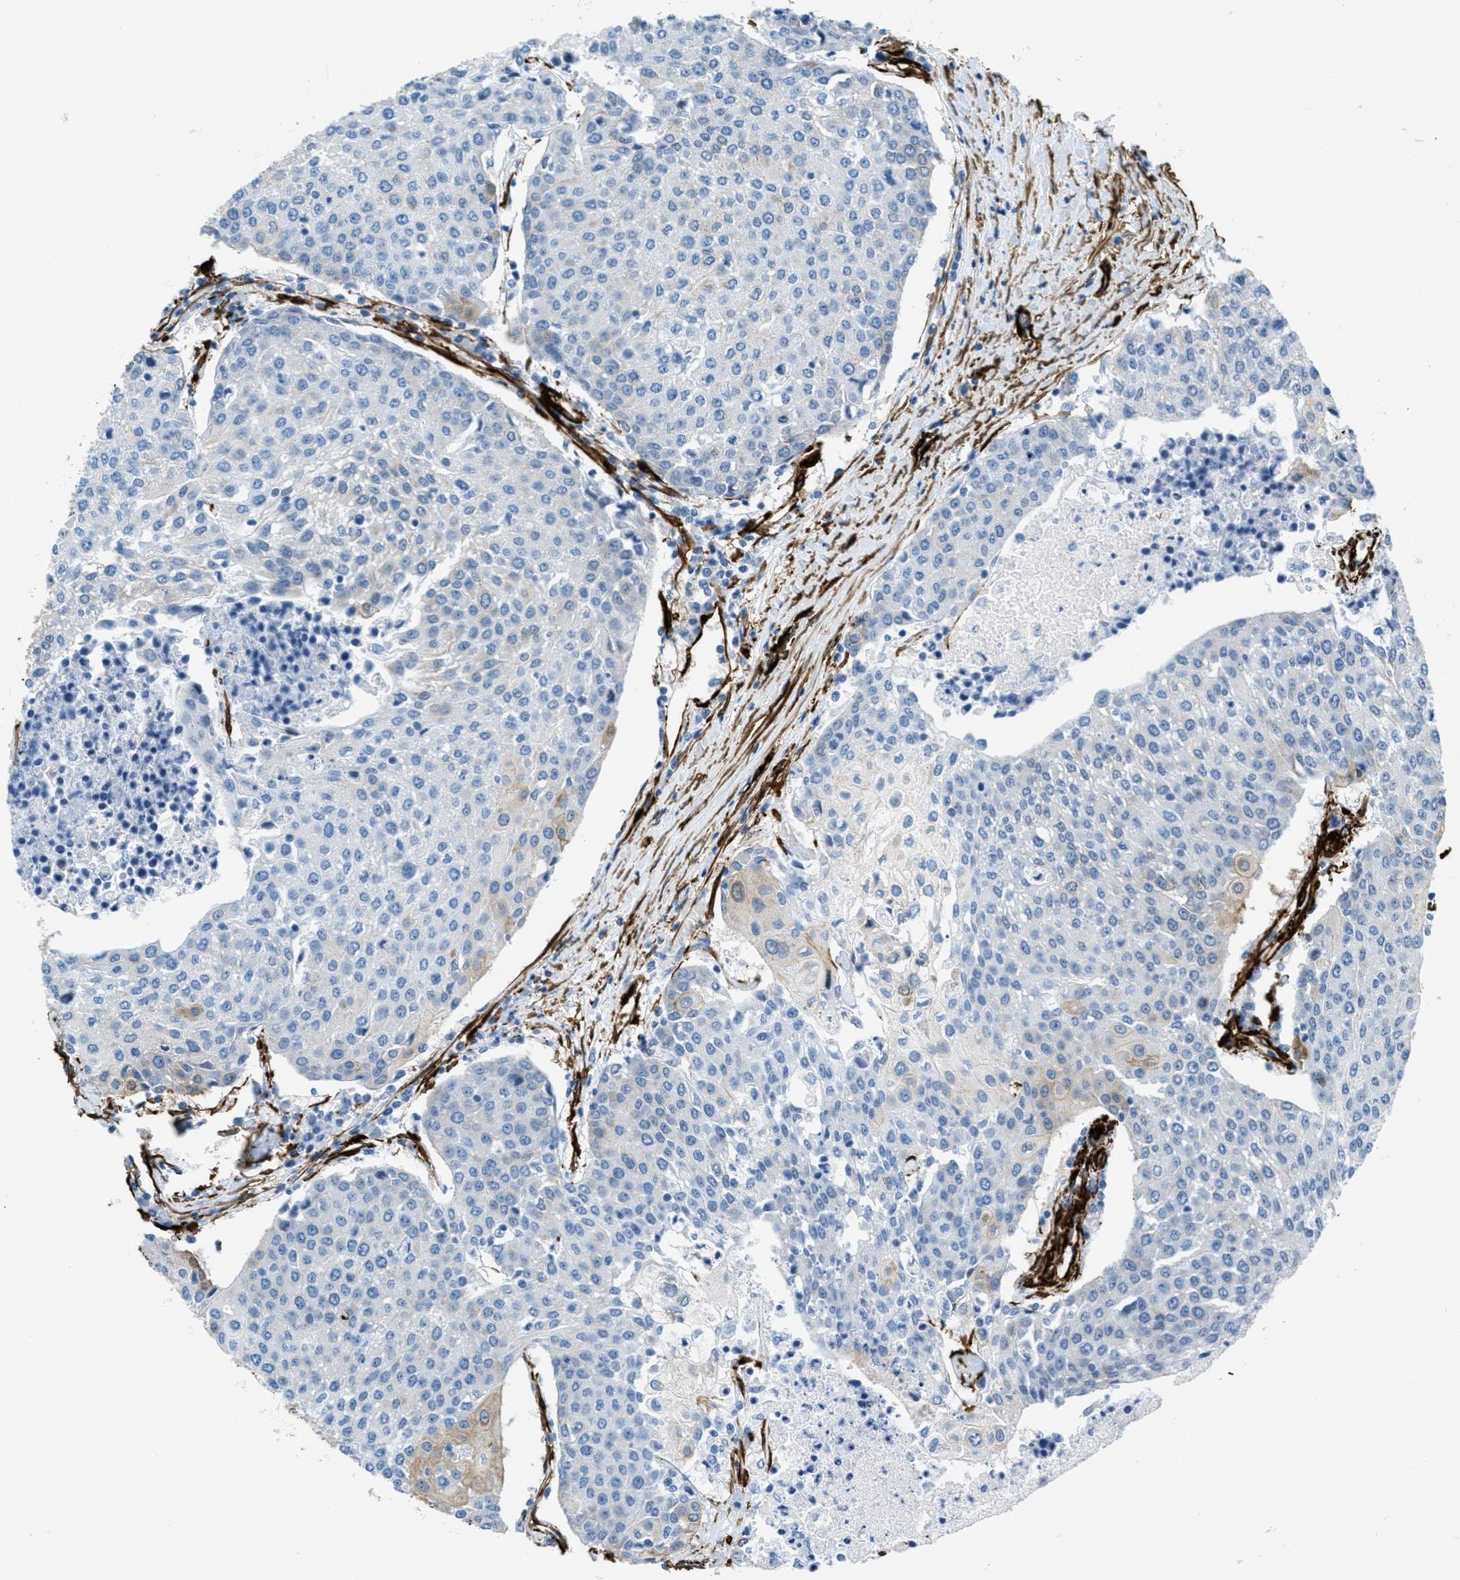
{"staining": {"intensity": "weak", "quantity": "<25%", "location": "cytoplasmic/membranous"}, "tissue": "urothelial cancer", "cell_type": "Tumor cells", "image_type": "cancer", "snomed": [{"axis": "morphology", "description": "Urothelial carcinoma, High grade"}, {"axis": "topography", "description": "Urinary bladder"}], "caption": "Micrograph shows no significant protein positivity in tumor cells of high-grade urothelial carcinoma. (Immunohistochemistry, brightfield microscopy, high magnification).", "gene": "CALD1", "patient": {"sex": "female", "age": 85}}